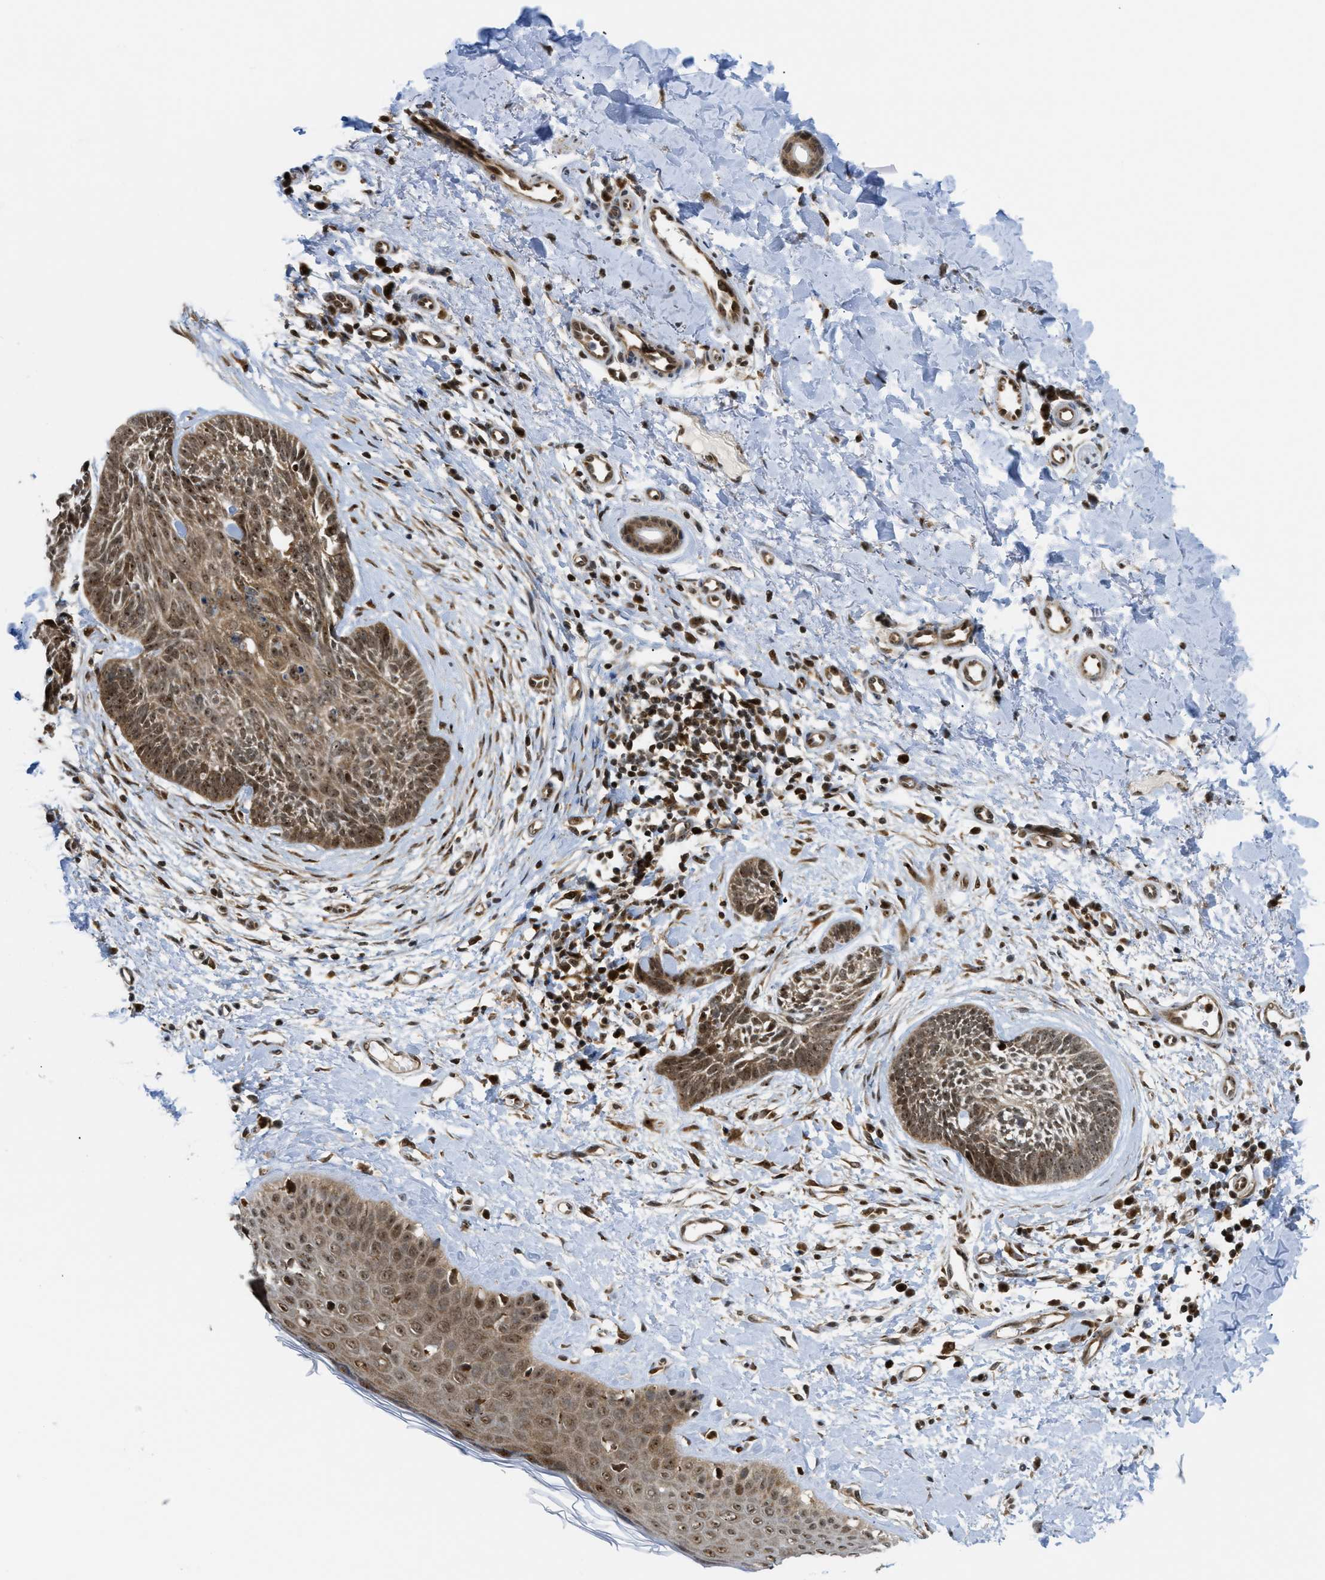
{"staining": {"intensity": "moderate", "quantity": ">75%", "location": "cytoplasmic/membranous,nuclear"}, "tissue": "skin cancer", "cell_type": "Tumor cells", "image_type": "cancer", "snomed": [{"axis": "morphology", "description": "Normal tissue, NOS"}, {"axis": "morphology", "description": "Basal cell carcinoma"}, {"axis": "topography", "description": "Skin"}], "caption": "Brown immunohistochemical staining in basal cell carcinoma (skin) shows moderate cytoplasmic/membranous and nuclear staining in approximately >75% of tumor cells. The protein is shown in brown color, while the nuclei are stained blue.", "gene": "TACC1", "patient": {"sex": "male", "age": 71}}